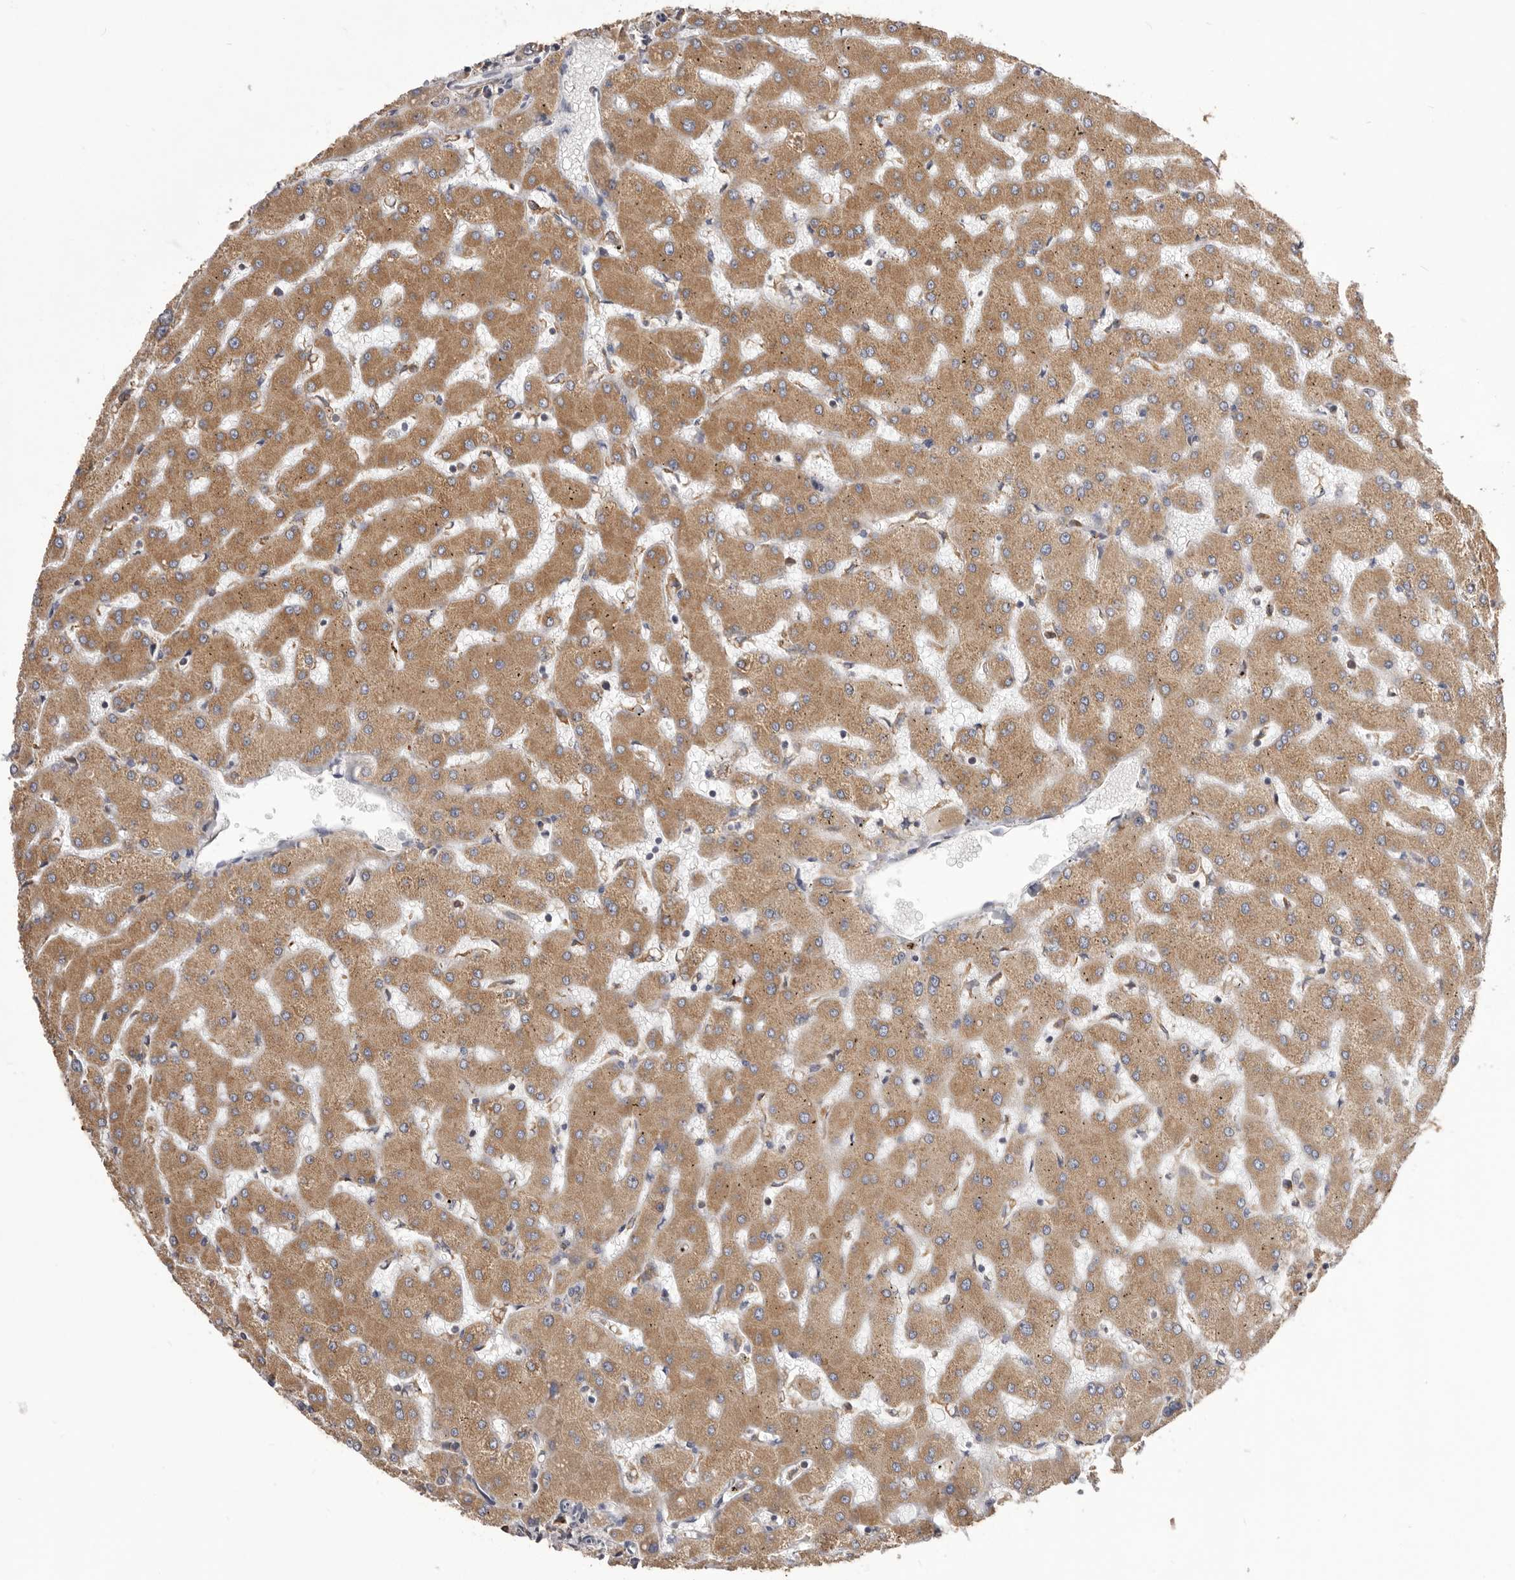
{"staining": {"intensity": "moderate", "quantity": ">75%", "location": "cytoplasmic/membranous"}, "tissue": "liver", "cell_type": "Cholangiocytes", "image_type": "normal", "snomed": [{"axis": "morphology", "description": "Normal tissue, NOS"}, {"axis": "topography", "description": "Liver"}], "caption": "The histopathology image demonstrates a brown stain indicating the presence of a protein in the cytoplasmic/membranous of cholangiocytes in liver. The staining was performed using DAB (3,3'-diaminobenzidine) to visualize the protein expression in brown, while the nuclei were stained in blue with hematoxylin (Magnification: 20x).", "gene": "QRSL1", "patient": {"sex": "female", "age": 63}}